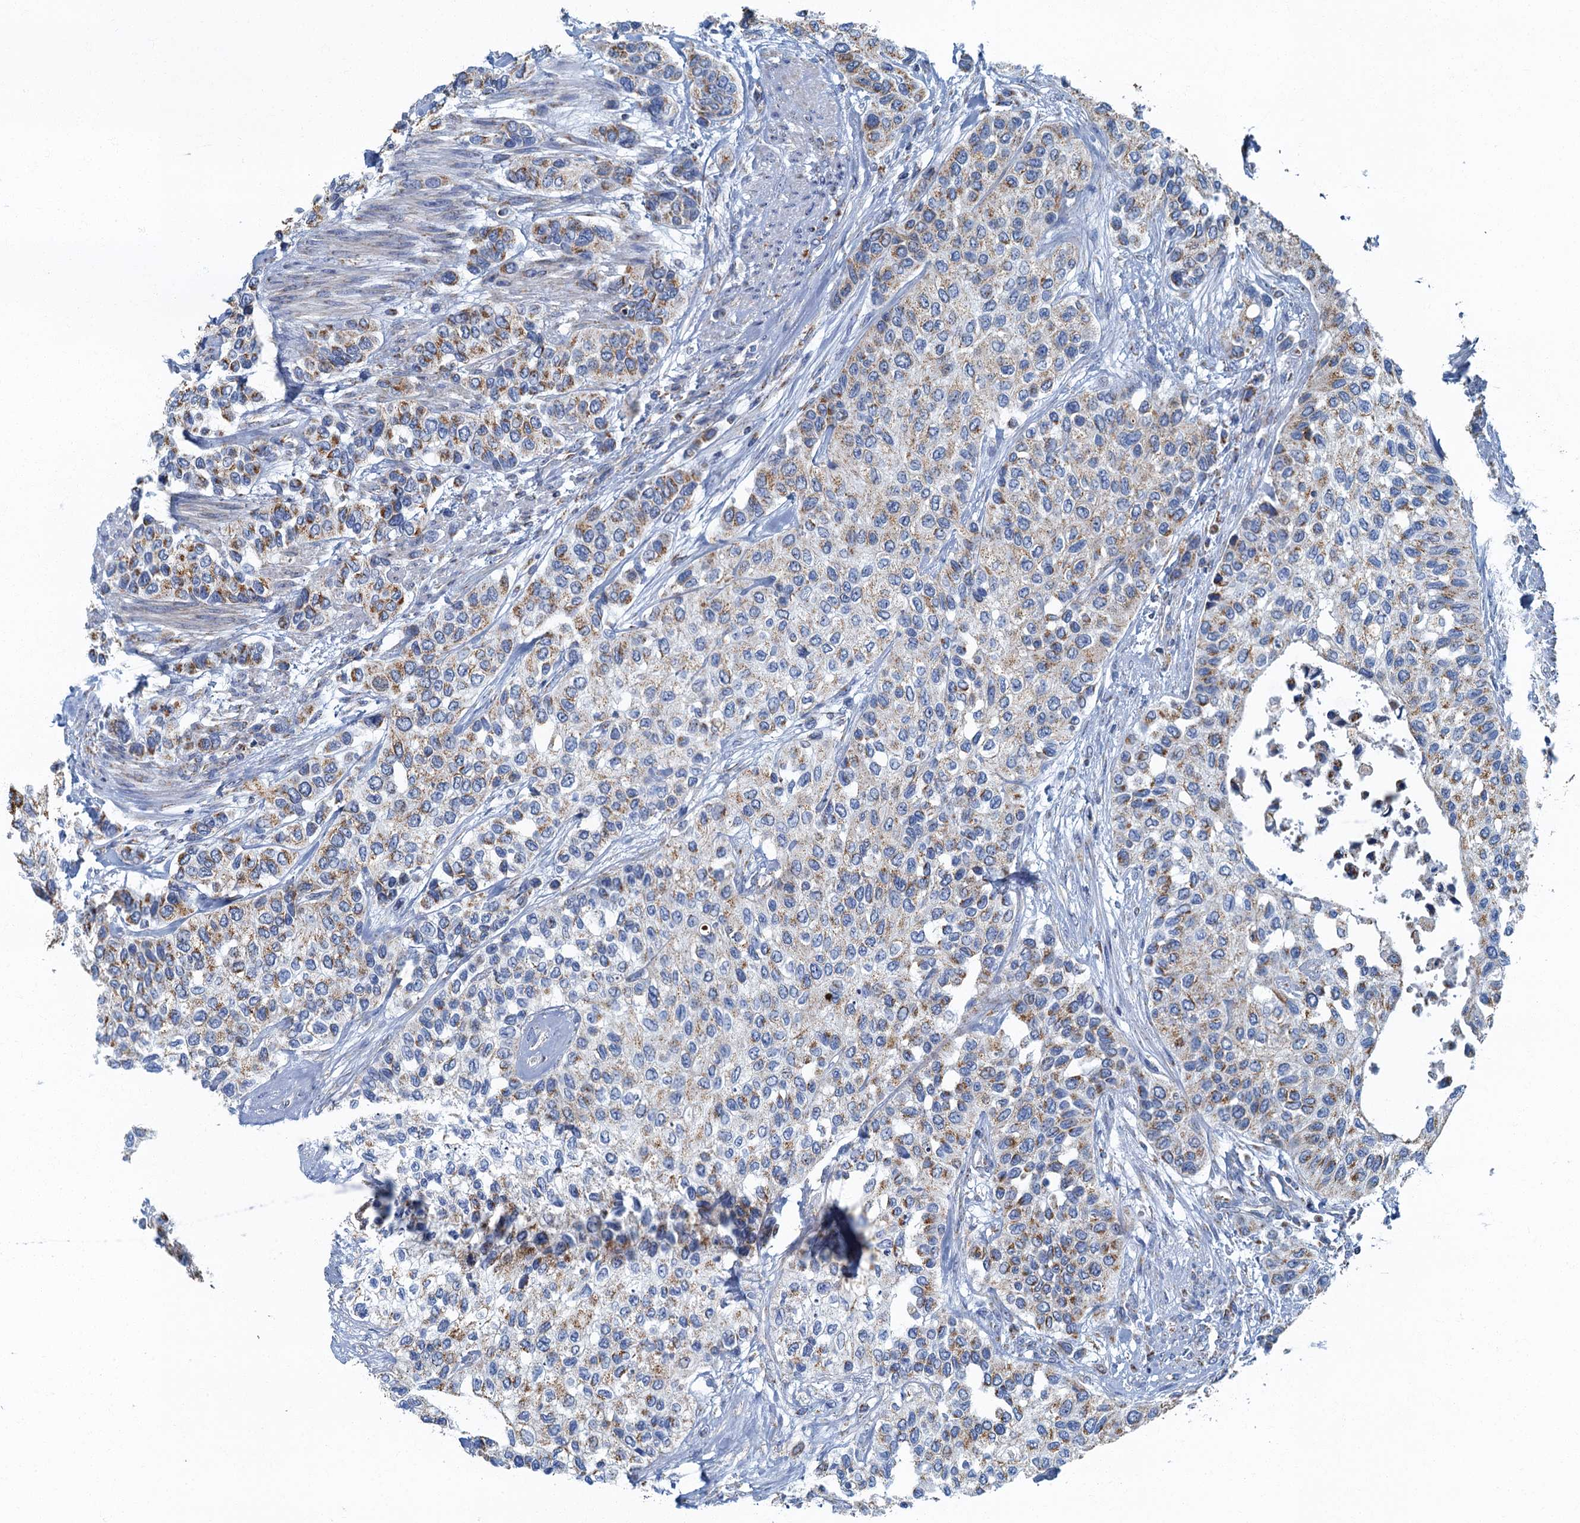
{"staining": {"intensity": "moderate", "quantity": "25%-75%", "location": "cytoplasmic/membranous"}, "tissue": "urothelial cancer", "cell_type": "Tumor cells", "image_type": "cancer", "snomed": [{"axis": "morphology", "description": "Normal tissue, NOS"}, {"axis": "morphology", "description": "Urothelial carcinoma, High grade"}, {"axis": "topography", "description": "Vascular tissue"}, {"axis": "topography", "description": "Urinary bladder"}], "caption": "A high-resolution image shows immunohistochemistry (IHC) staining of urothelial carcinoma (high-grade), which demonstrates moderate cytoplasmic/membranous staining in about 25%-75% of tumor cells.", "gene": "RAD9B", "patient": {"sex": "female", "age": 56}}